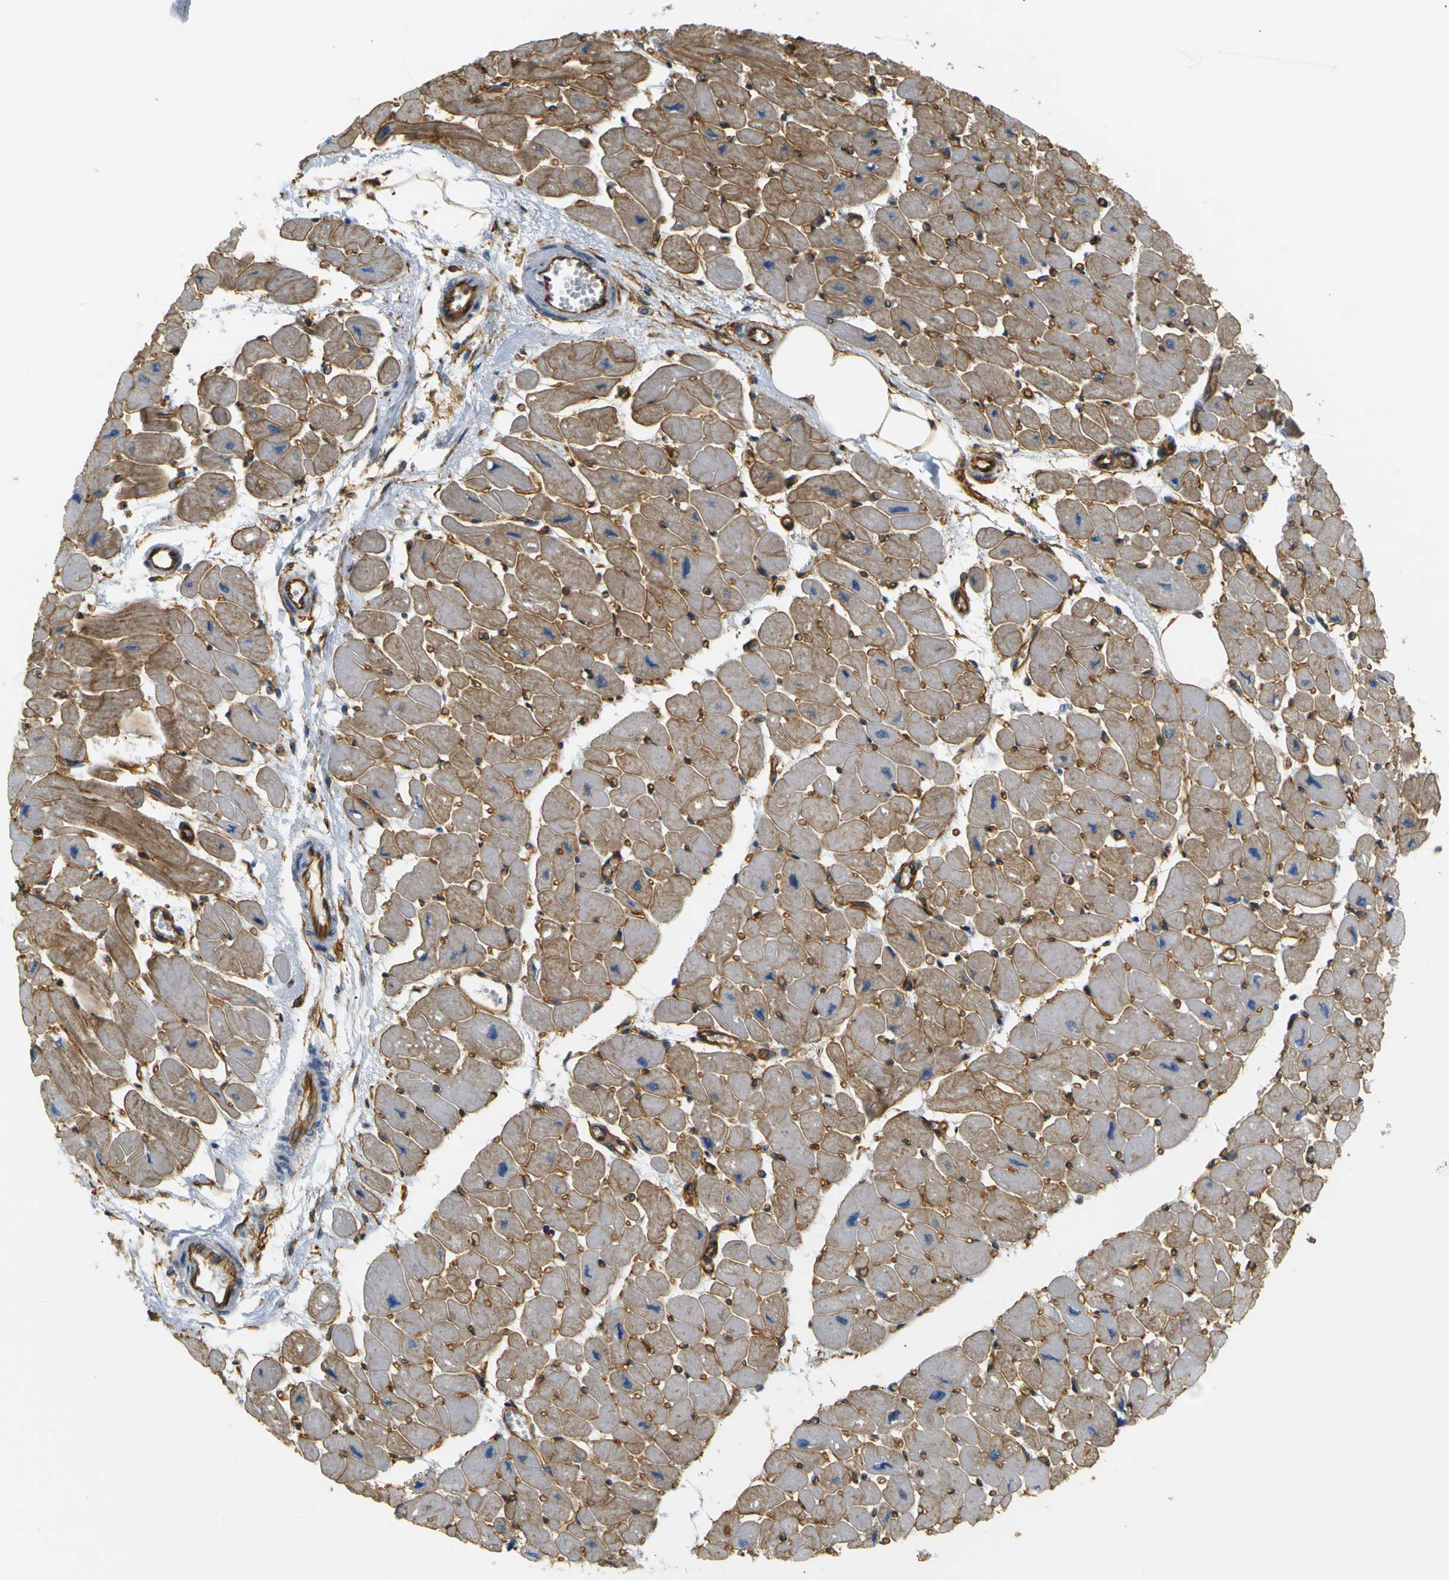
{"staining": {"intensity": "moderate", "quantity": ">75%", "location": "cytoplasmic/membranous"}, "tissue": "heart muscle", "cell_type": "Cardiomyocytes", "image_type": "normal", "snomed": [{"axis": "morphology", "description": "Normal tissue, NOS"}, {"axis": "topography", "description": "Heart"}], "caption": "A brown stain shows moderate cytoplasmic/membranous expression of a protein in cardiomyocytes of unremarkable heart muscle. Nuclei are stained in blue.", "gene": "SPTBN1", "patient": {"sex": "female", "age": 54}}